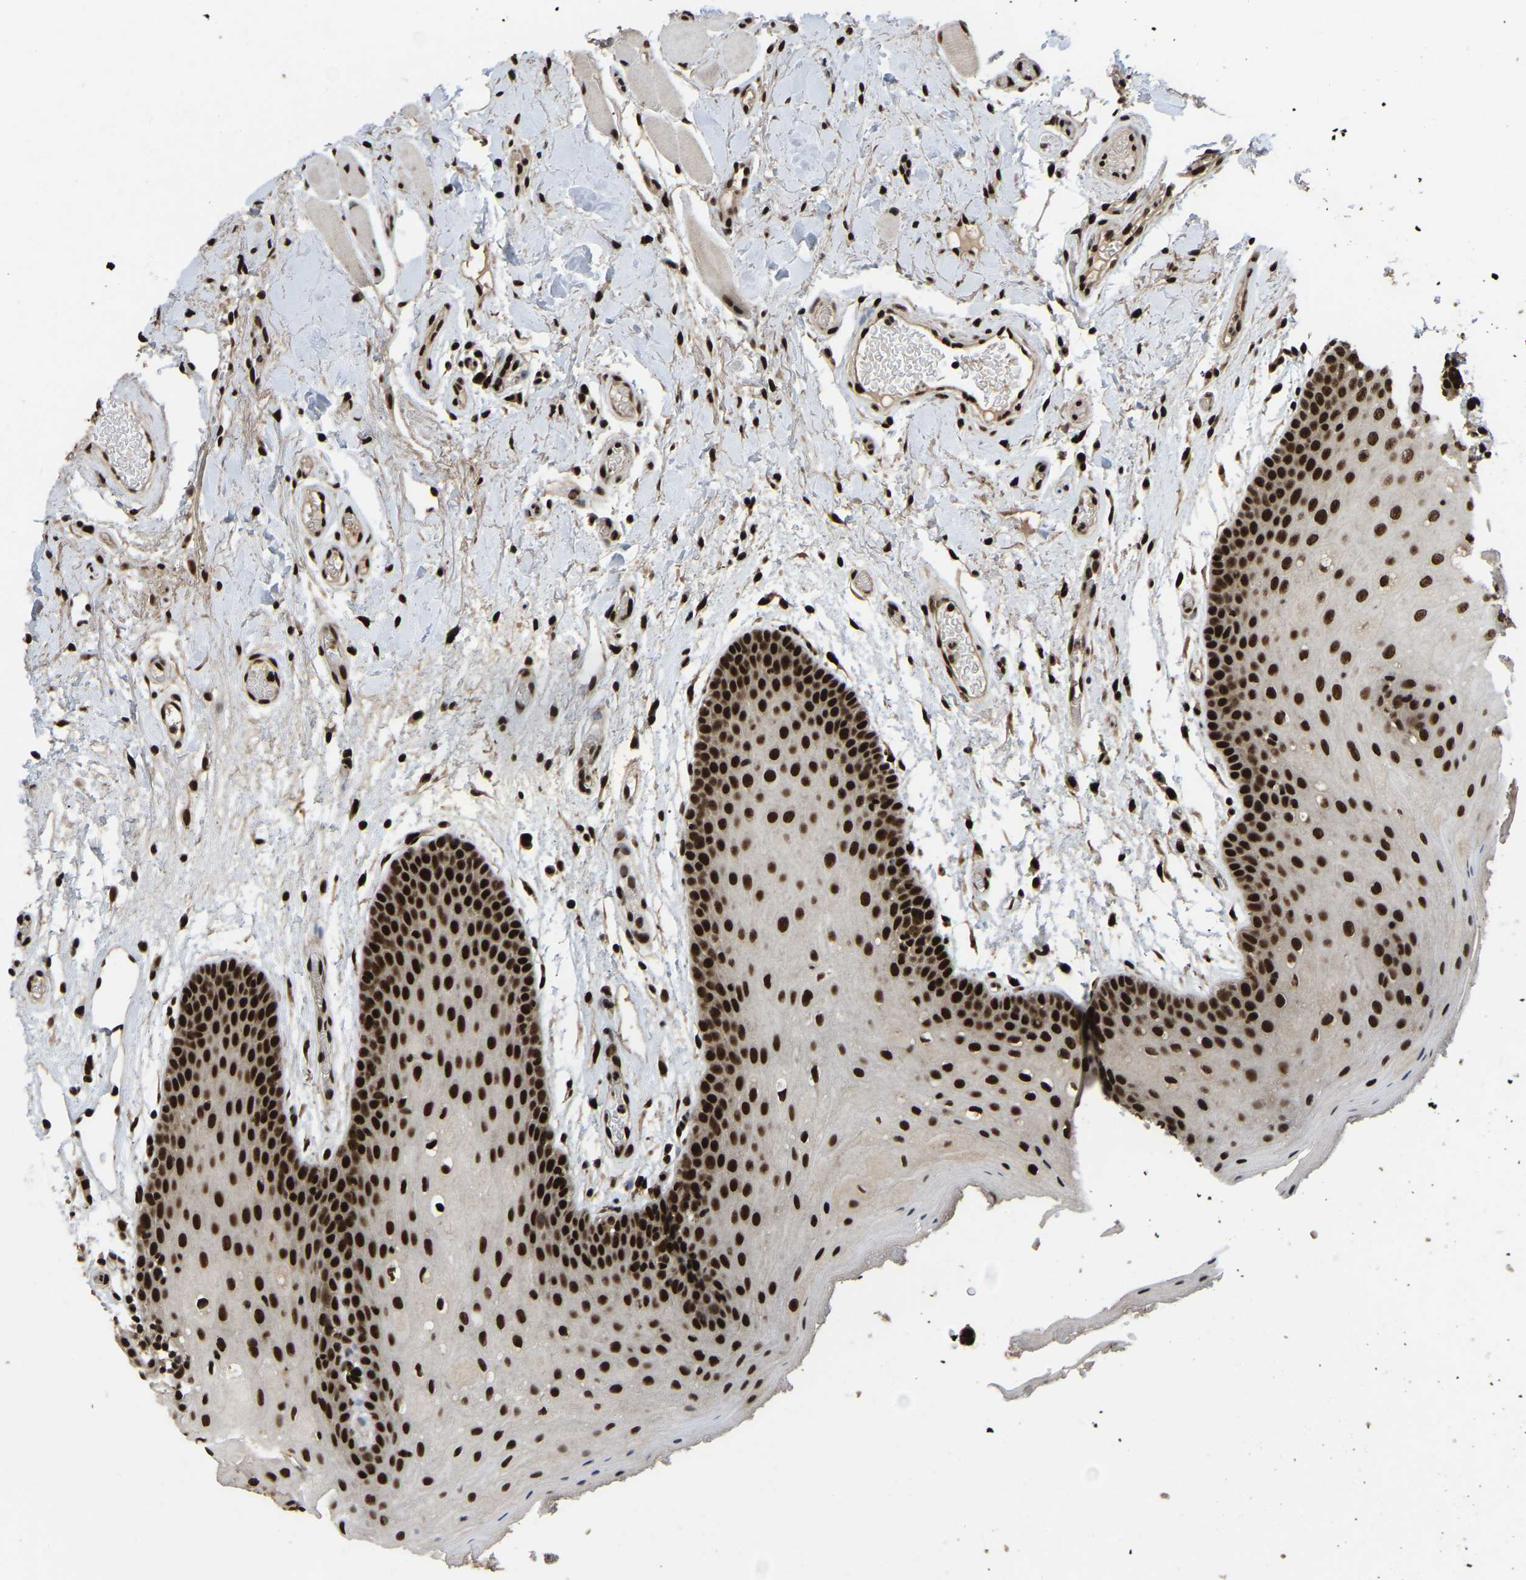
{"staining": {"intensity": "strong", "quantity": ">75%", "location": "nuclear"}, "tissue": "oral mucosa", "cell_type": "Squamous epithelial cells", "image_type": "normal", "snomed": [{"axis": "morphology", "description": "Normal tissue, NOS"}, {"axis": "morphology", "description": "Squamous cell carcinoma, NOS"}, {"axis": "topography", "description": "Oral tissue"}, {"axis": "topography", "description": "Head-Neck"}], "caption": "Protein staining of unremarkable oral mucosa demonstrates strong nuclear staining in about >75% of squamous epithelial cells.", "gene": "TBL1XR1", "patient": {"sex": "male", "age": 71}}